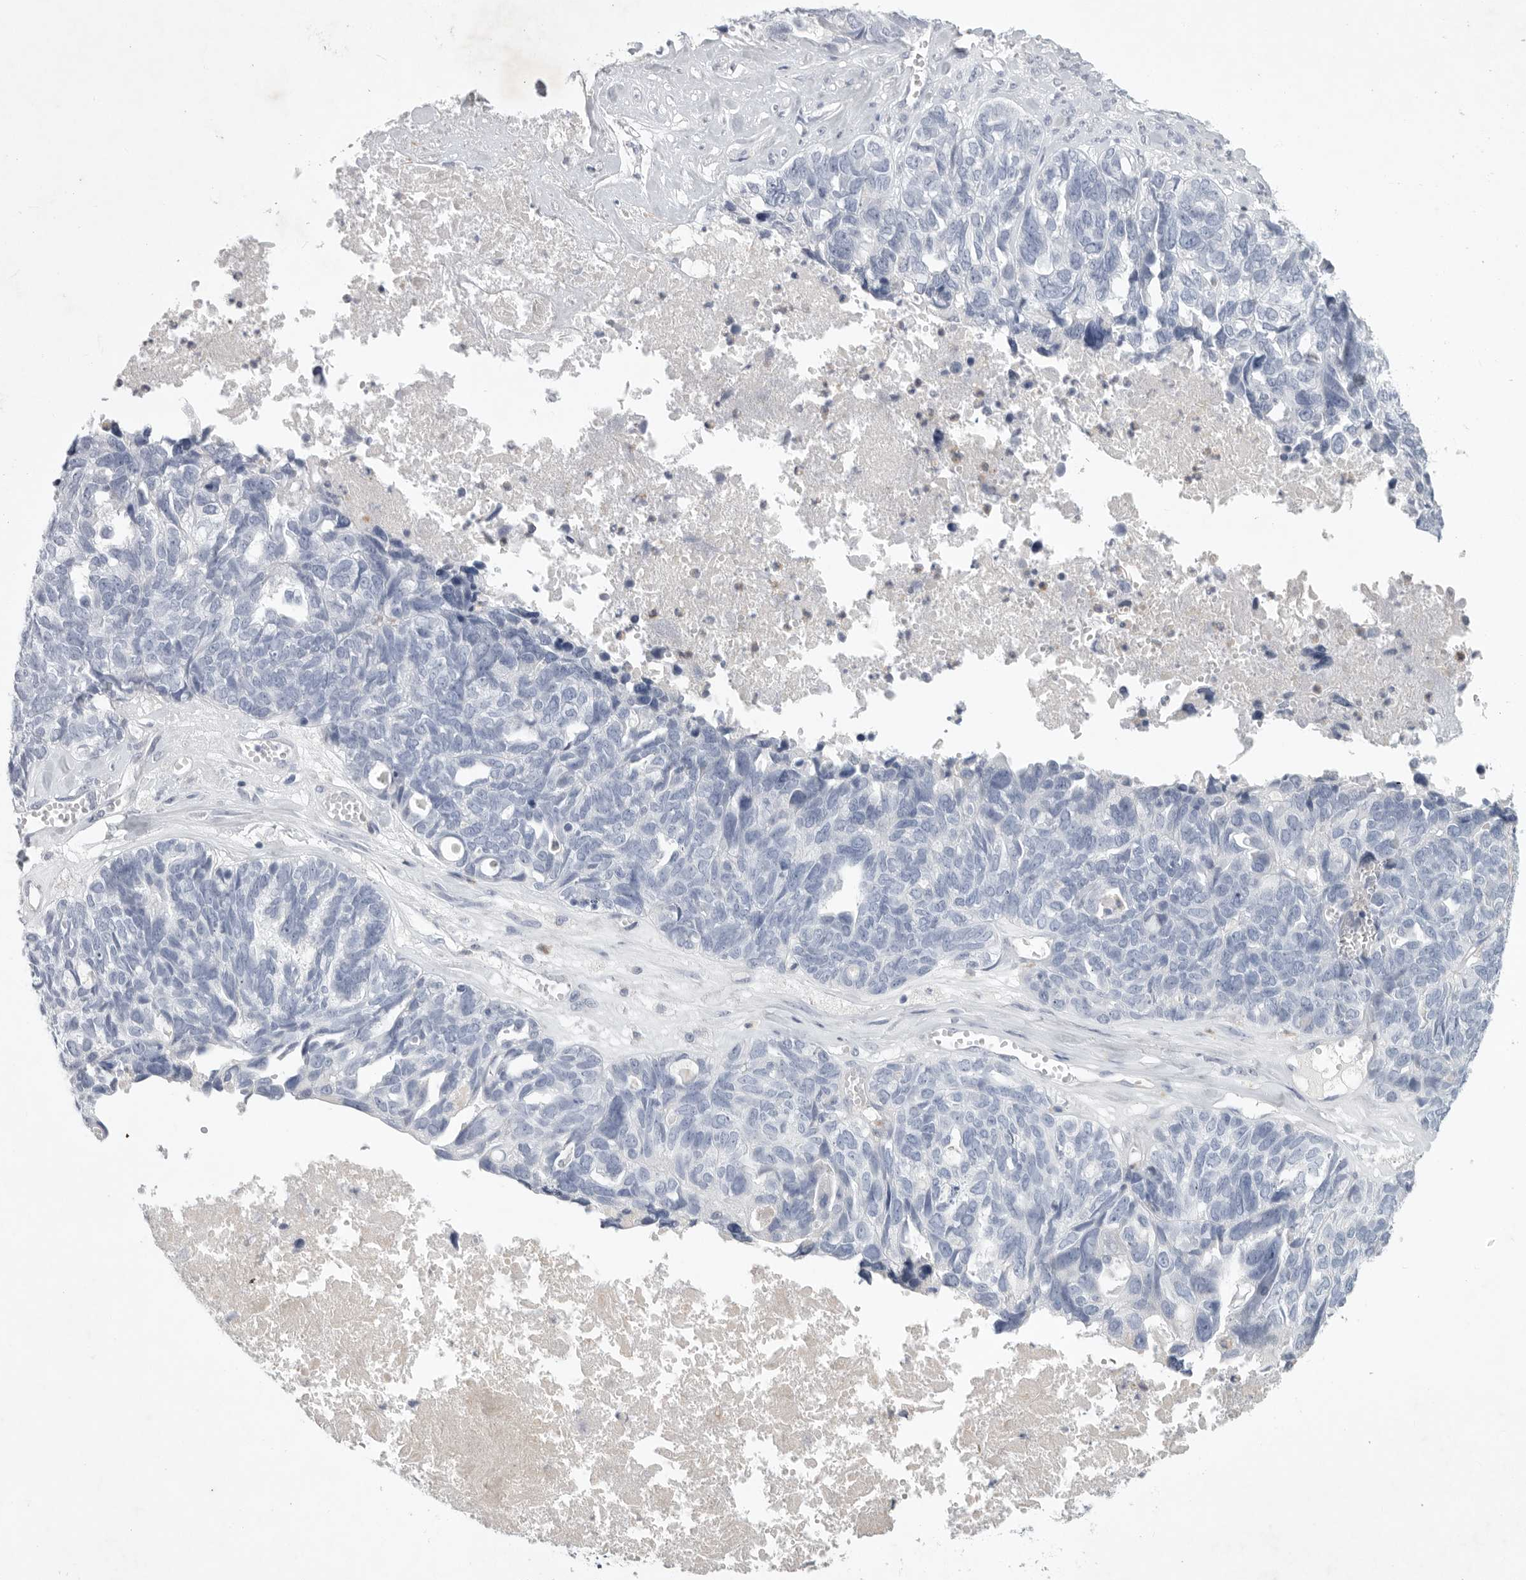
{"staining": {"intensity": "negative", "quantity": "none", "location": "none"}, "tissue": "ovarian cancer", "cell_type": "Tumor cells", "image_type": "cancer", "snomed": [{"axis": "morphology", "description": "Cystadenocarcinoma, serous, NOS"}, {"axis": "topography", "description": "Ovary"}], "caption": "Tumor cells show no significant protein positivity in ovarian cancer (serous cystadenocarcinoma).", "gene": "SIGLEC10", "patient": {"sex": "female", "age": 79}}